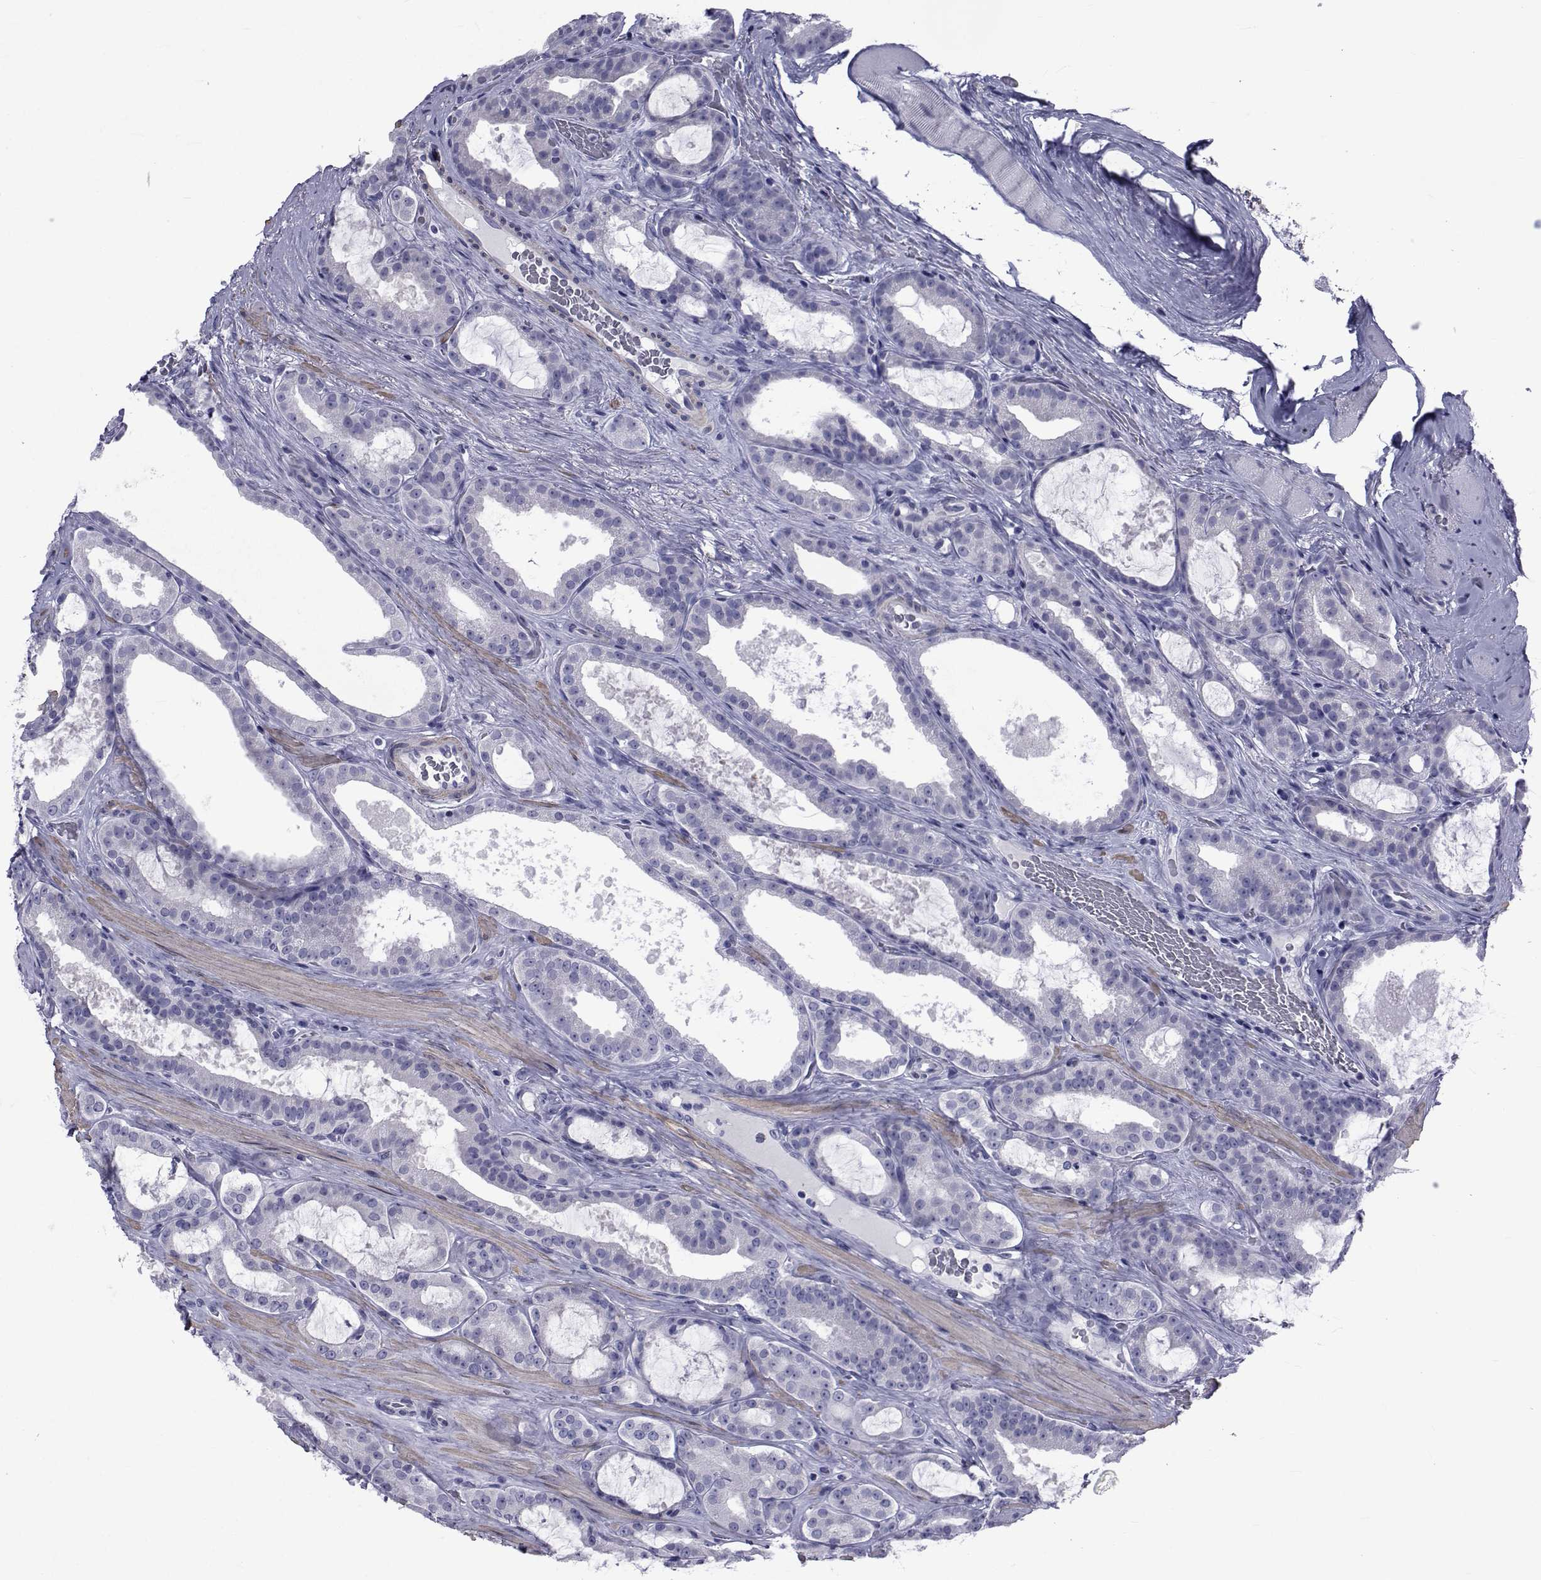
{"staining": {"intensity": "negative", "quantity": "none", "location": "none"}, "tissue": "prostate cancer", "cell_type": "Tumor cells", "image_type": "cancer", "snomed": [{"axis": "morphology", "description": "Adenocarcinoma, NOS"}, {"axis": "topography", "description": "Prostate"}], "caption": "Tumor cells show no significant protein staining in prostate cancer (adenocarcinoma).", "gene": "GKAP1", "patient": {"sex": "male", "age": 67}}